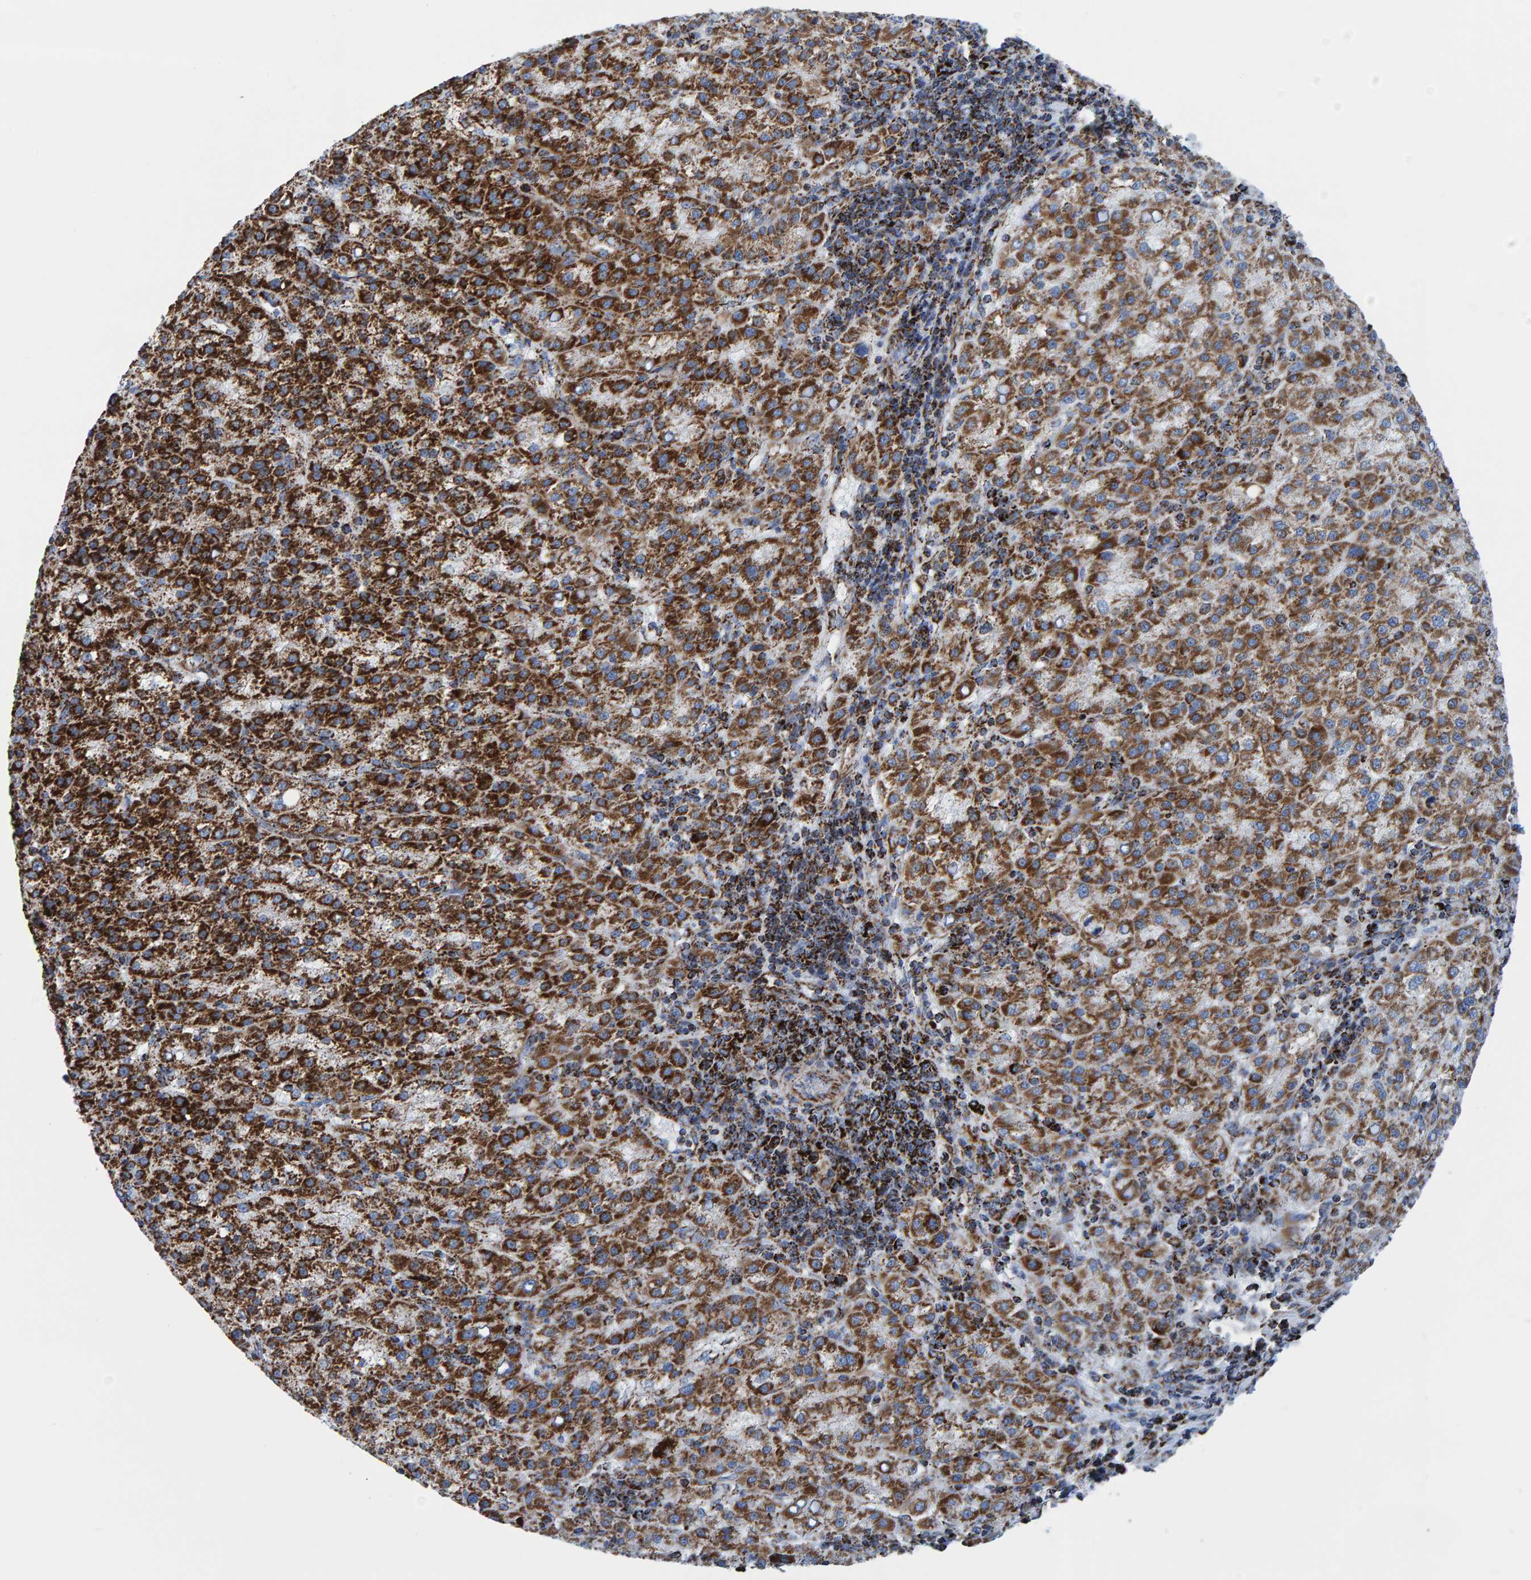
{"staining": {"intensity": "strong", "quantity": ">75%", "location": "cytoplasmic/membranous"}, "tissue": "liver cancer", "cell_type": "Tumor cells", "image_type": "cancer", "snomed": [{"axis": "morphology", "description": "Carcinoma, Hepatocellular, NOS"}, {"axis": "topography", "description": "Liver"}], "caption": "The micrograph reveals staining of hepatocellular carcinoma (liver), revealing strong cytoplasmic/membranous protein staining (brown color) within tumor cells.", "gene": "ENSG00000262660", "patient": {"sex": "female", "age": 58}}